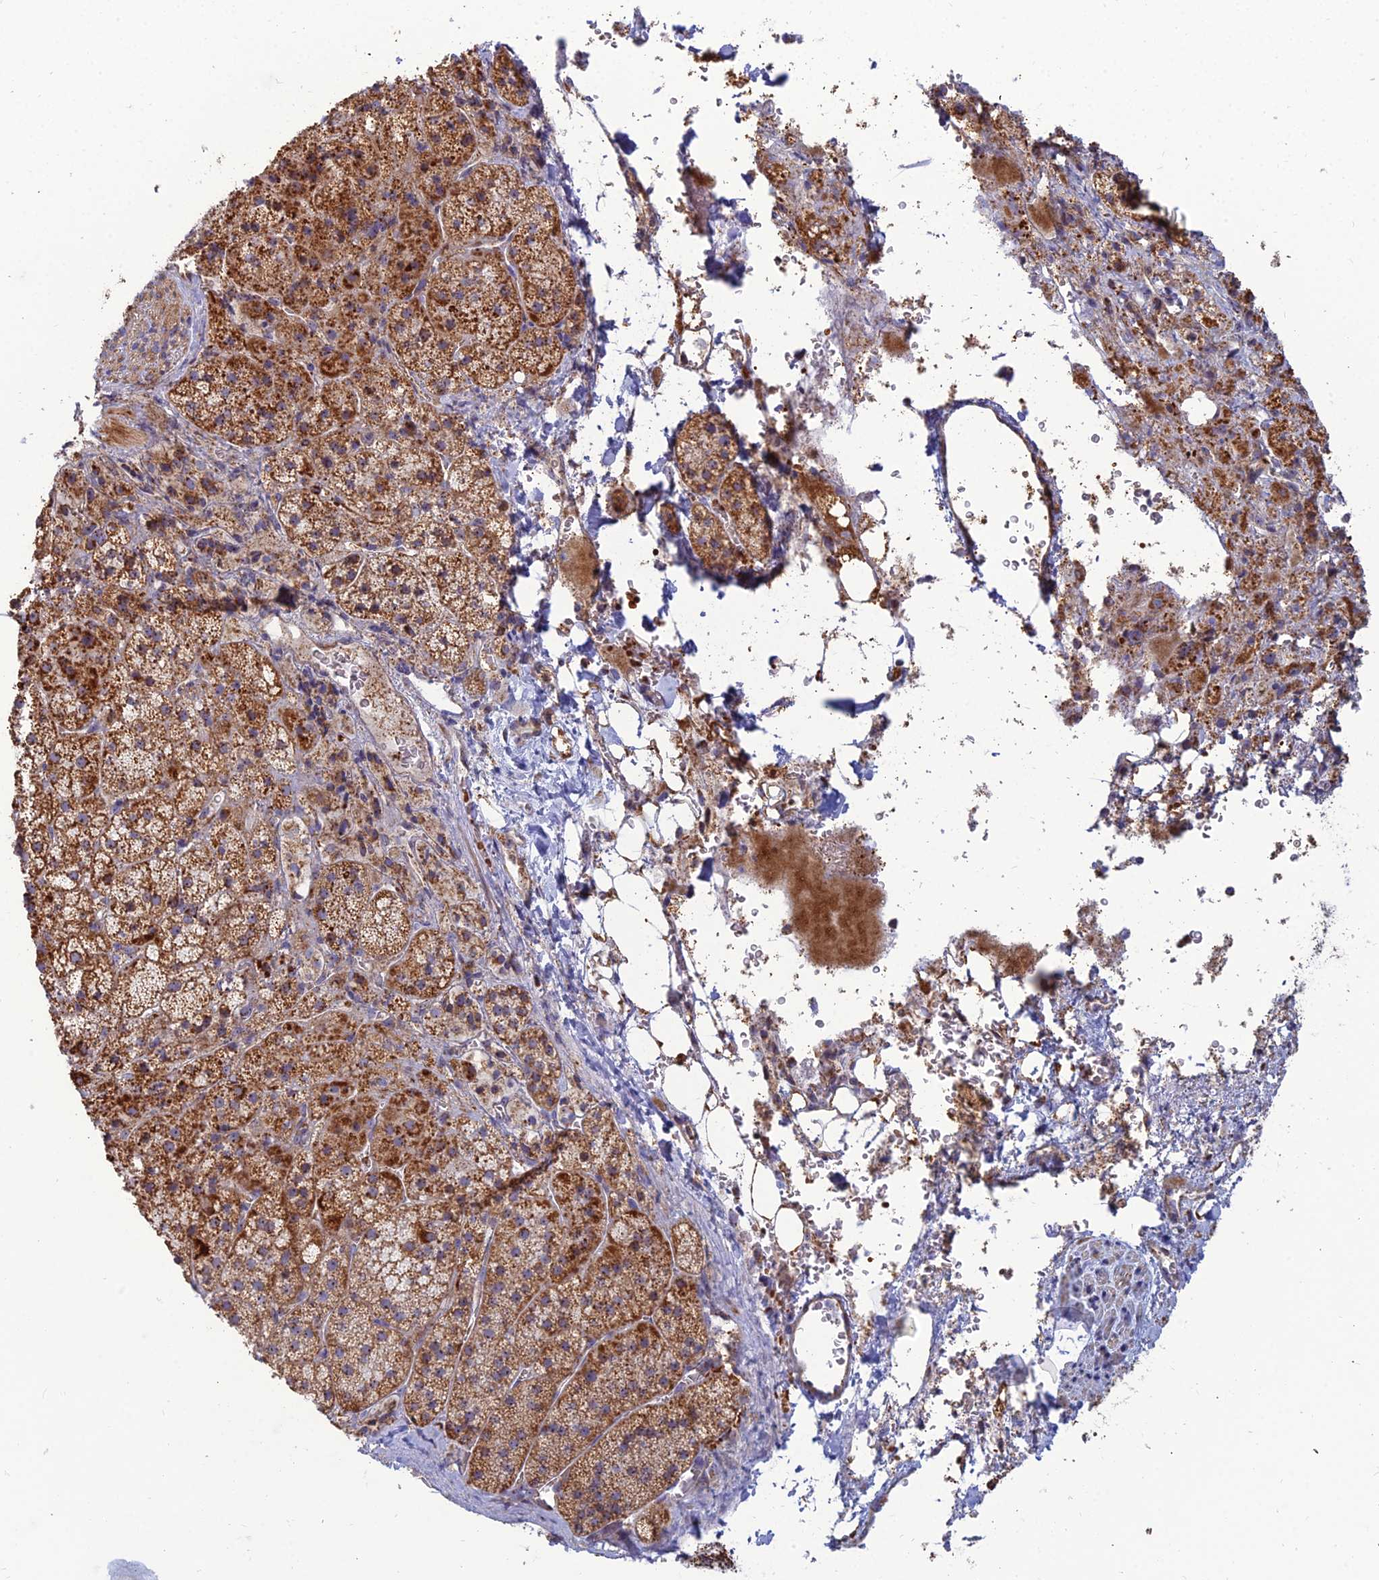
{"staining": {"intensity": "strong", "quantity": ">75%", "location": "cytoplasmic/membranous"}, "tissue": "adrenal gland", "cell_type": "Glandular cells", "image_type": "normal", "snomed": [{"axis": "morphology", "description": "Normal tissue, NOS"}, {"axis": "topography", "description": "Adrenal gland"}], "caption": "A high amount of strong cytoplasmic/membranous expression is identified in about >75% of glandular cells in unremarkable adrenal gland. The protein is stained brown, and the nuclei are stained in blue (DAB (3,3'-diaminobenzidine) IHC with brightfield microscopy, high magnification).", "gene": "SLC35F4", "patient": {"sex": "female", "age": 44}}